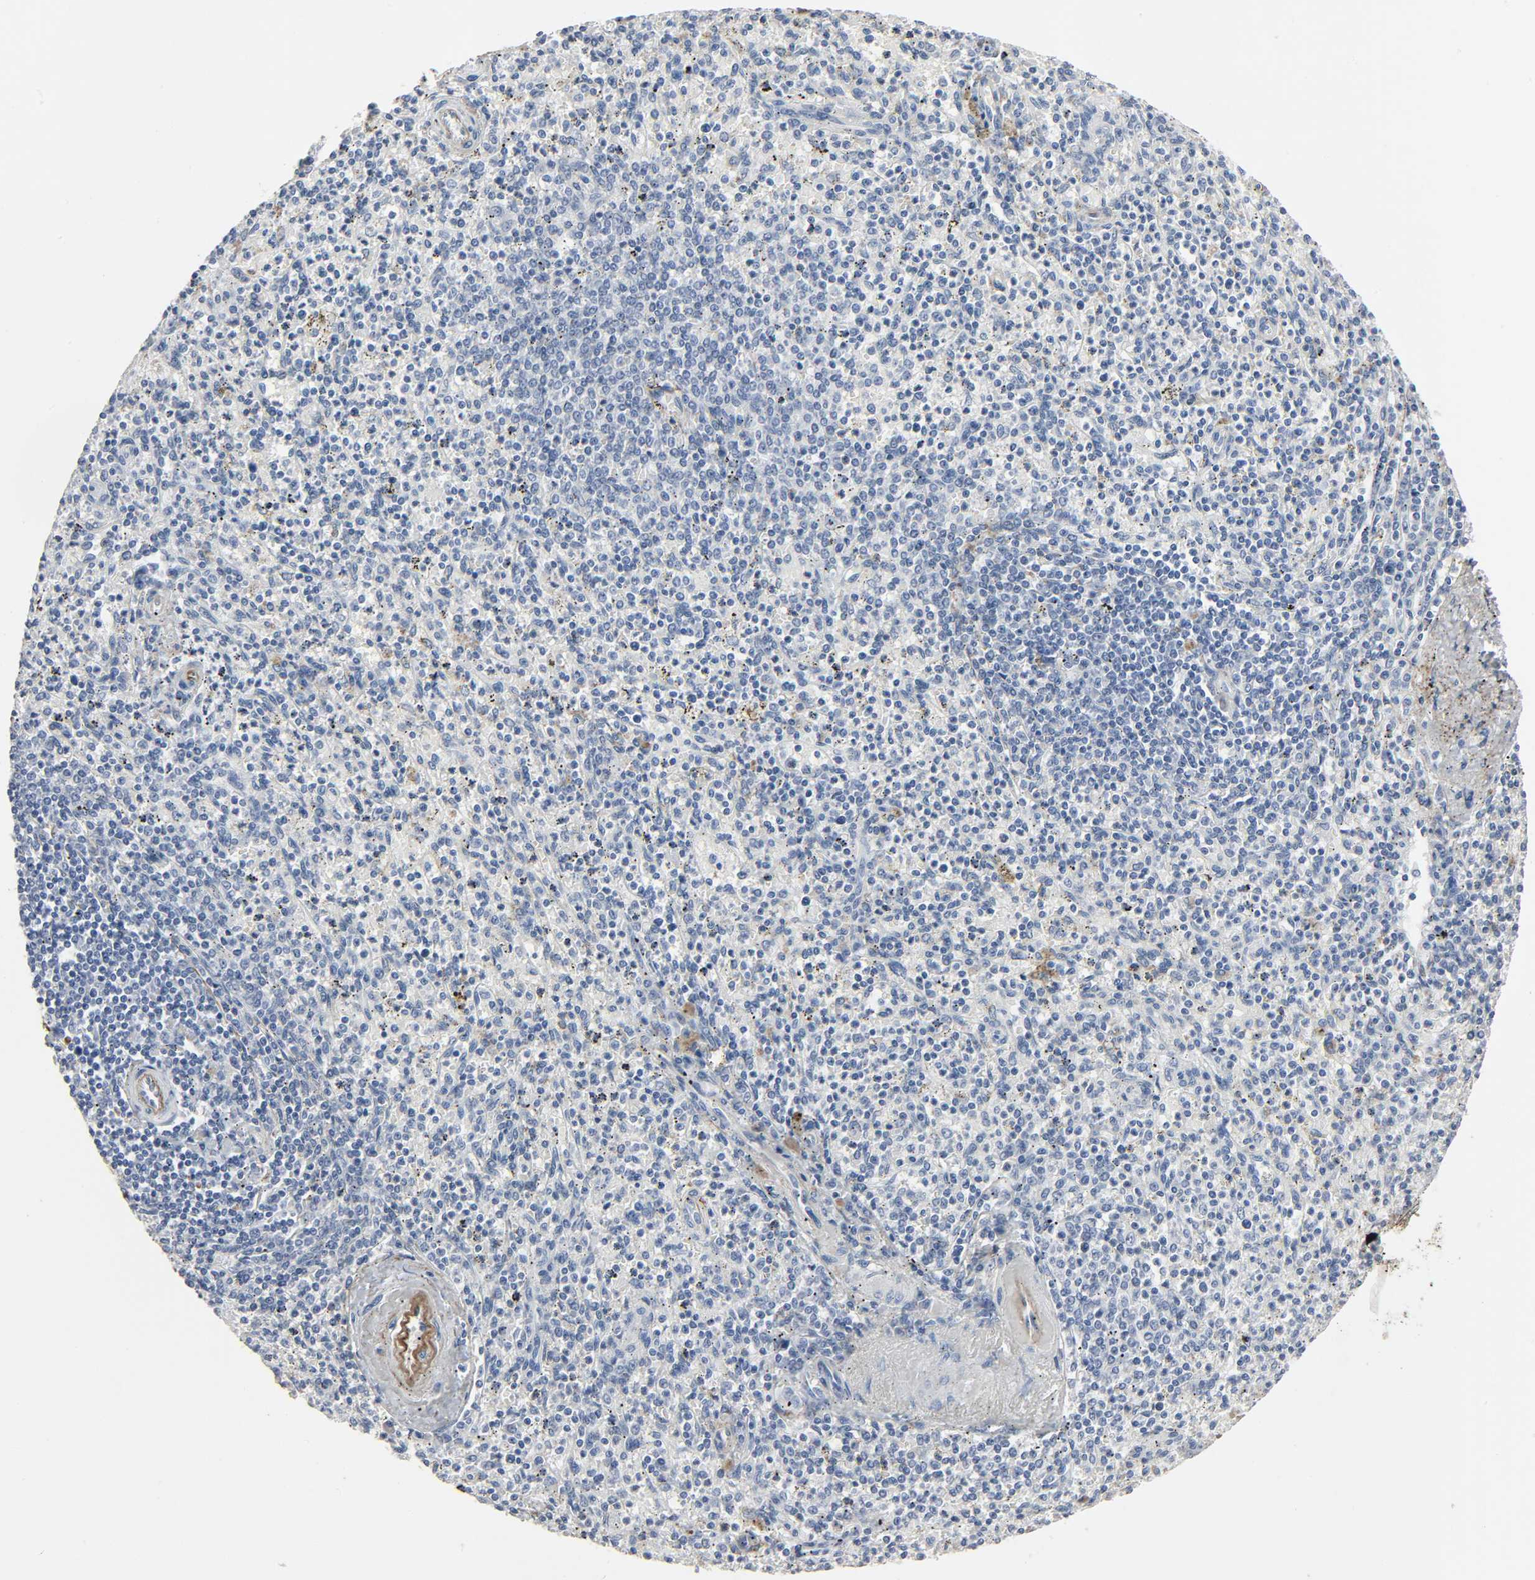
{"staining": {"intensity": "weak", "quantity": "<25%", "location": "cytoplasmic/membranous"}, "tissue": "spleen", "cell_type": "Cells in red pulp", "image_type": "normal", "snomed": [{"axis": "morphology", "description": "Normal tissue, NOS"}, {"axis": "topography", "description": "Spleen"}], "caption": "Spleen stained for a protein using immunohistochemistry reveals no expression cells in red pulp.", "gene": "FBLN5", "patient": {"sex": "male", "age": 72}}